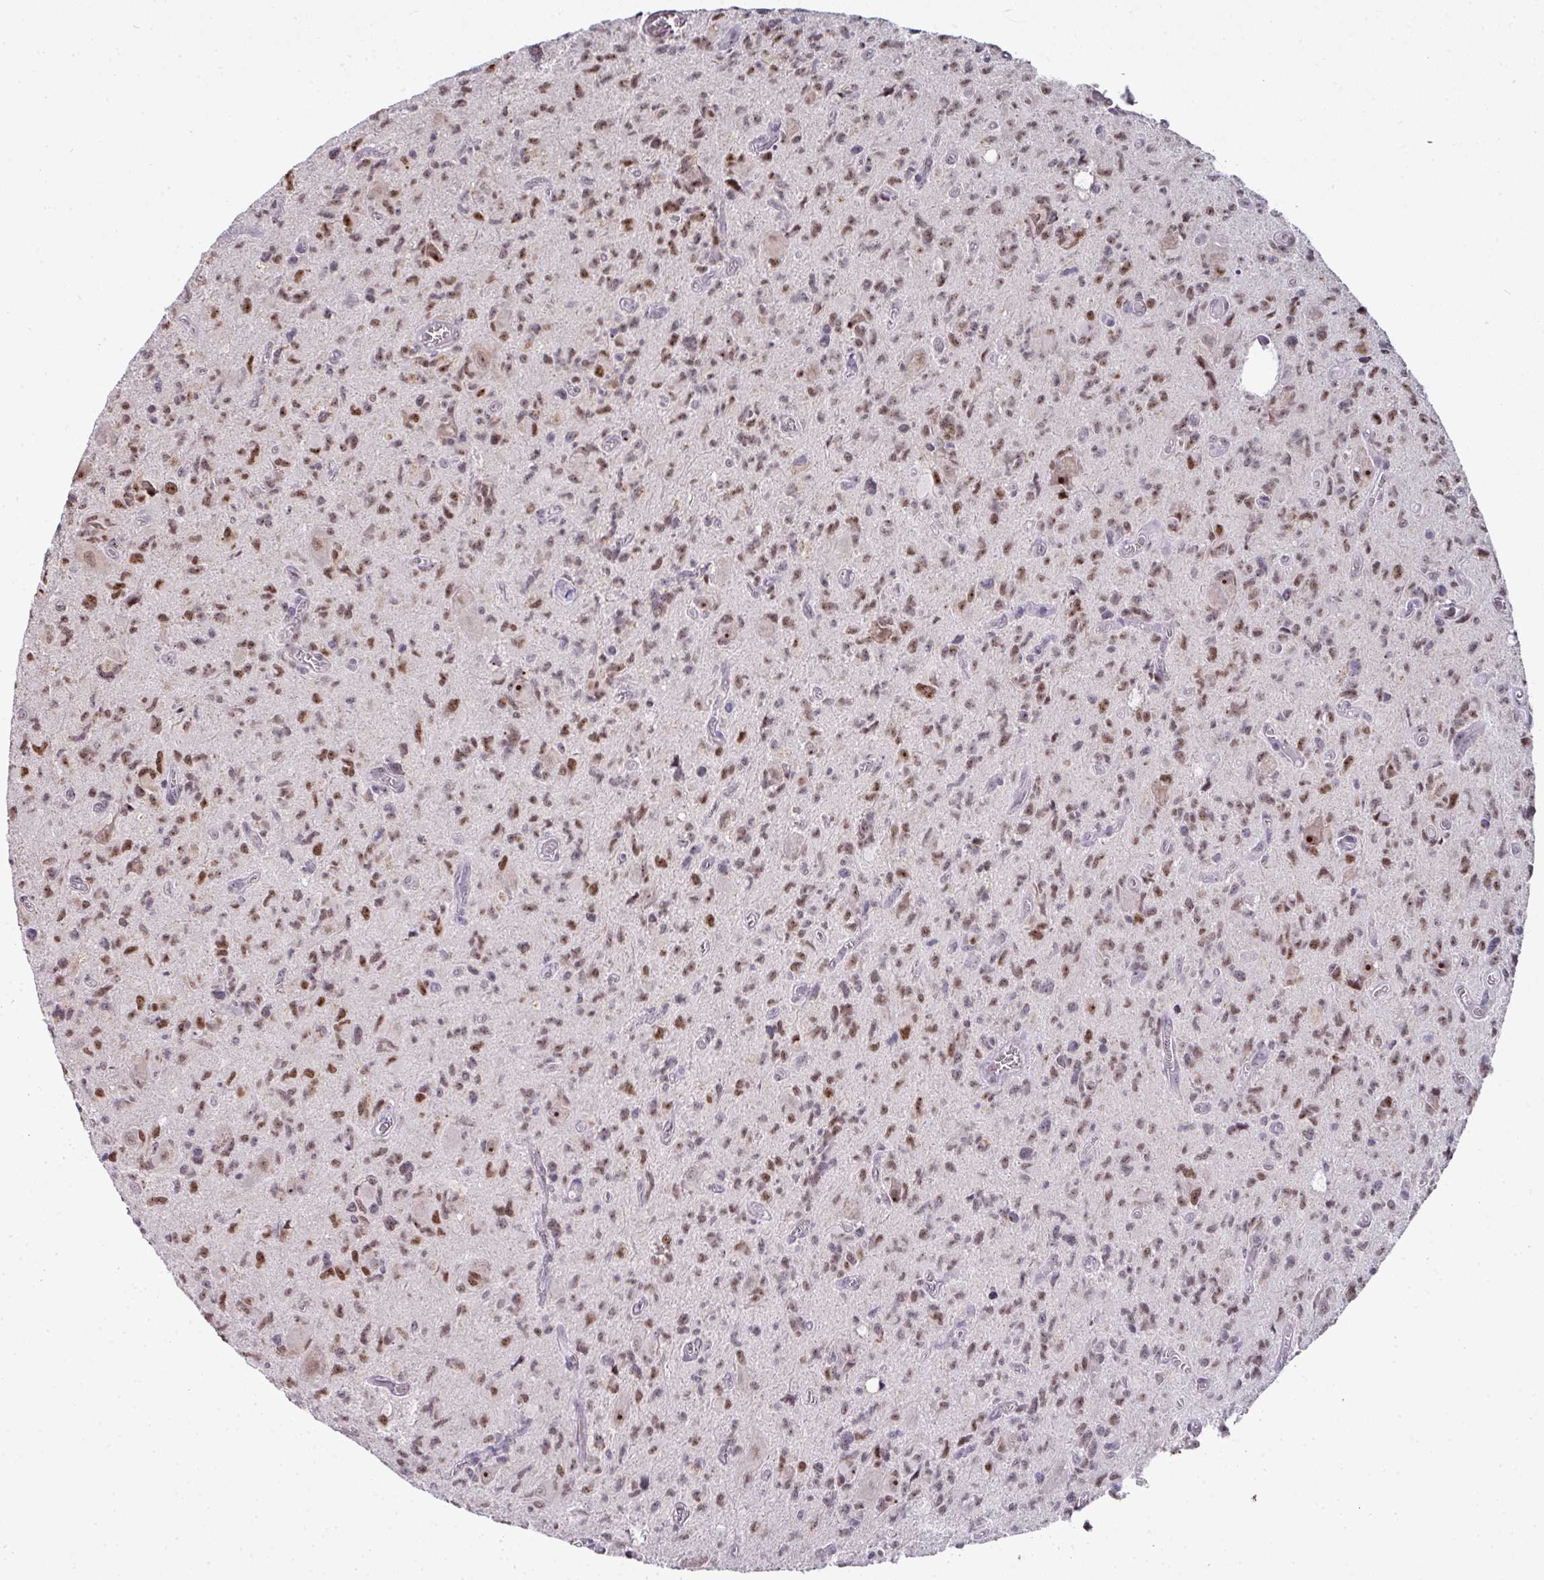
{"staining": {"intensity": "moderate", "quantity": ">75%", "location": "nuclear"}, "tissue": "glioma", "cell_type": "Tumor cells", "image_type": "cancer", "snomed": [{"axis": "morphology", "description": "Glioma, malignant, High grade"}, {"axis": "topography", "description": "Brain"}], "caption": "Immunohistochemical staining of glioma exhibits medium levels of moderate nuclear protein staining in about >75% of tumor cells.", "gene": "NACC2", "patient": {"sex": "male", "age": 76}}